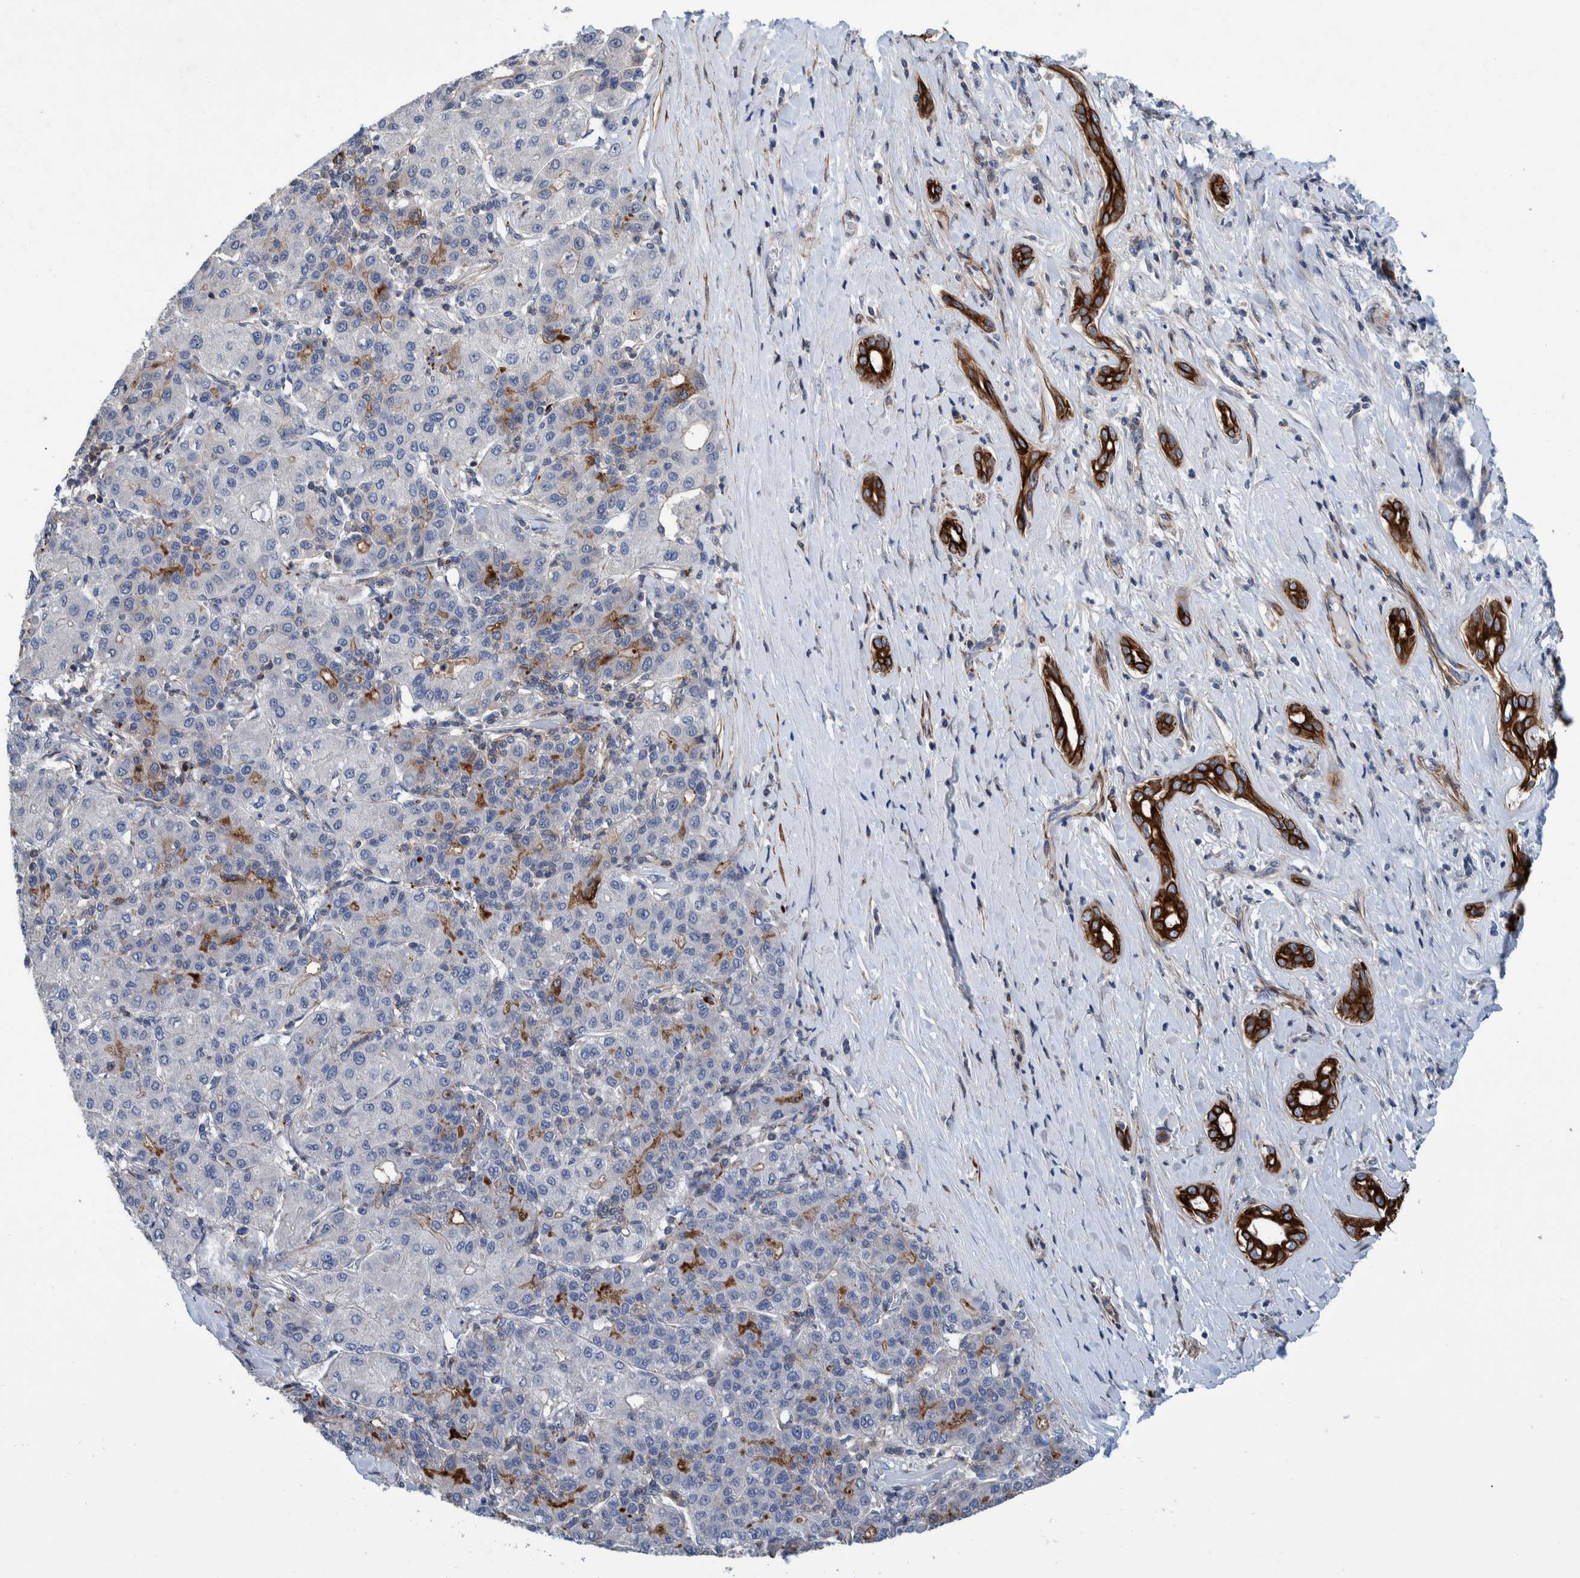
{"staining": {"intensity": "moderate", "quantity": "<25%", "location": "cytoplasmic/membranous"}, "tissue": "liver cancer", "cell_type": "Tumor cells", "image_type": "cancer", "snomed": [{"axis": "morphology", "description": "Carcinoma, Hepatocellular, NOS"}, {"axis": "topography", "description": "Liver"}], "caption": "There is low levels of moderate cytoplasmic/membranous positivity in tumor cells of liver hepatocellular carcinoma, as demonstrated by immunohistochemical staining (brown color).", "gene": "MKS1", "patient": {"sex": "male", "age": 65}}